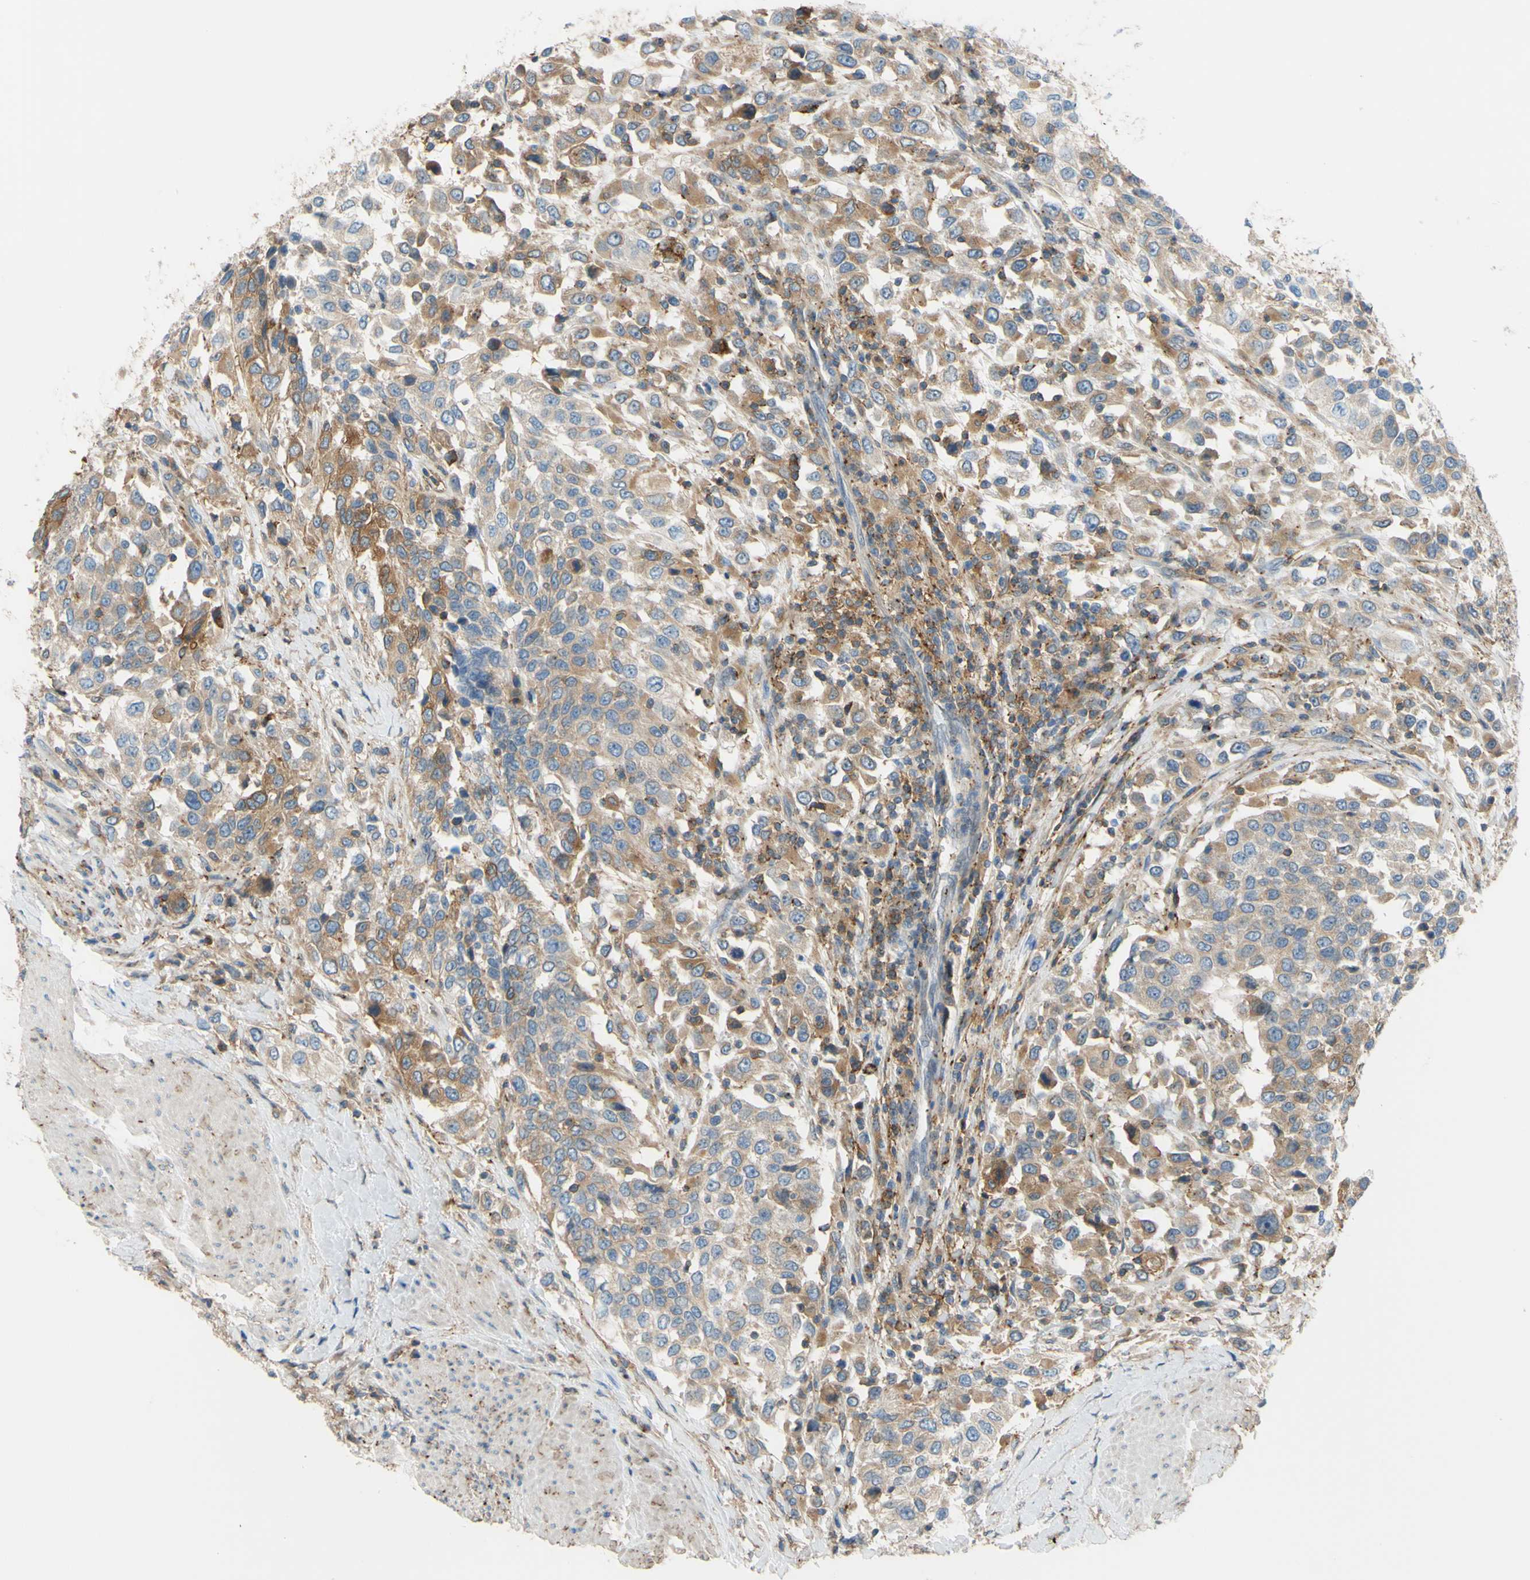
{"staining": {"intensity": "weak", "quantity": "25%-75%", "location": "cytoplasmic/membranous"}, "tissue": "urothelial cancer", "cell_type": "Tumor cells", "image_type": "cancer", "snomed": [{"axis": "morphology", "description": "Urothelial carcinoma, High grade"}, {"axis": "topography", "description": "Urinary bladder"}], "caption": "Protein staining of high-grade urothelial carcinoma tissue demonstrates weak cytoplasmic/membranous staining in about 25%-75% of tumor cells.", "gene": "POR", "patient": {"sex": "female", "age": 80}}